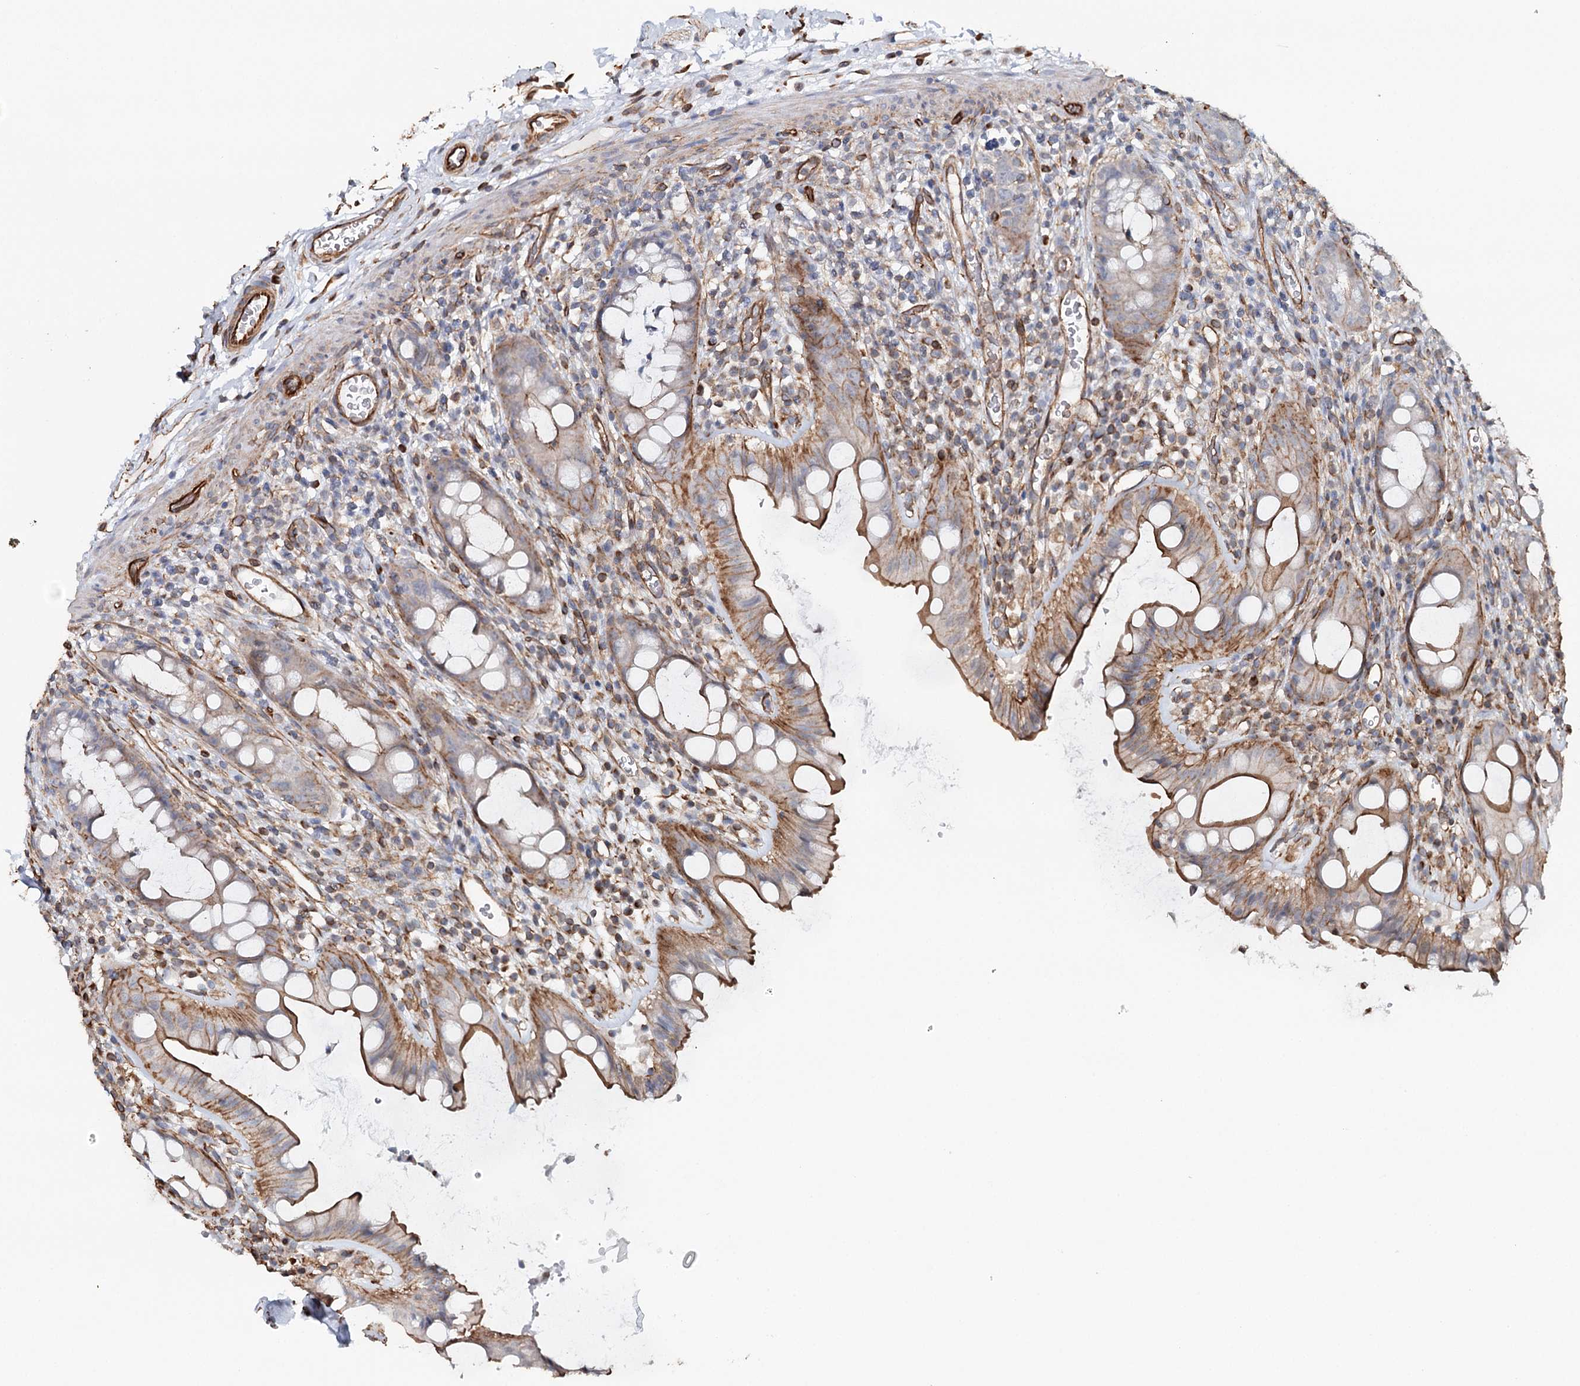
{"staining": {"intensity": "moderate", "quantity": ">75%", "location": "cytoplasmic/membranous"}, "tissue": "rectum", "cell_type": "Glandular cells", "image_type": "normal", "snomed": [{"axis": "morphology", "description": "Normal tissue, NOS"}, {"axis": "topography", "description": "Rectum"}], "caption": "Immunohistochemistry (IHC) of normal rectum exhibits medium levels of moderate cytoplasmic/membranous staining in approximately >75% of glandular cells.", "gene": "SYNPO", "patient": {"sex": "female", "age": 57}}